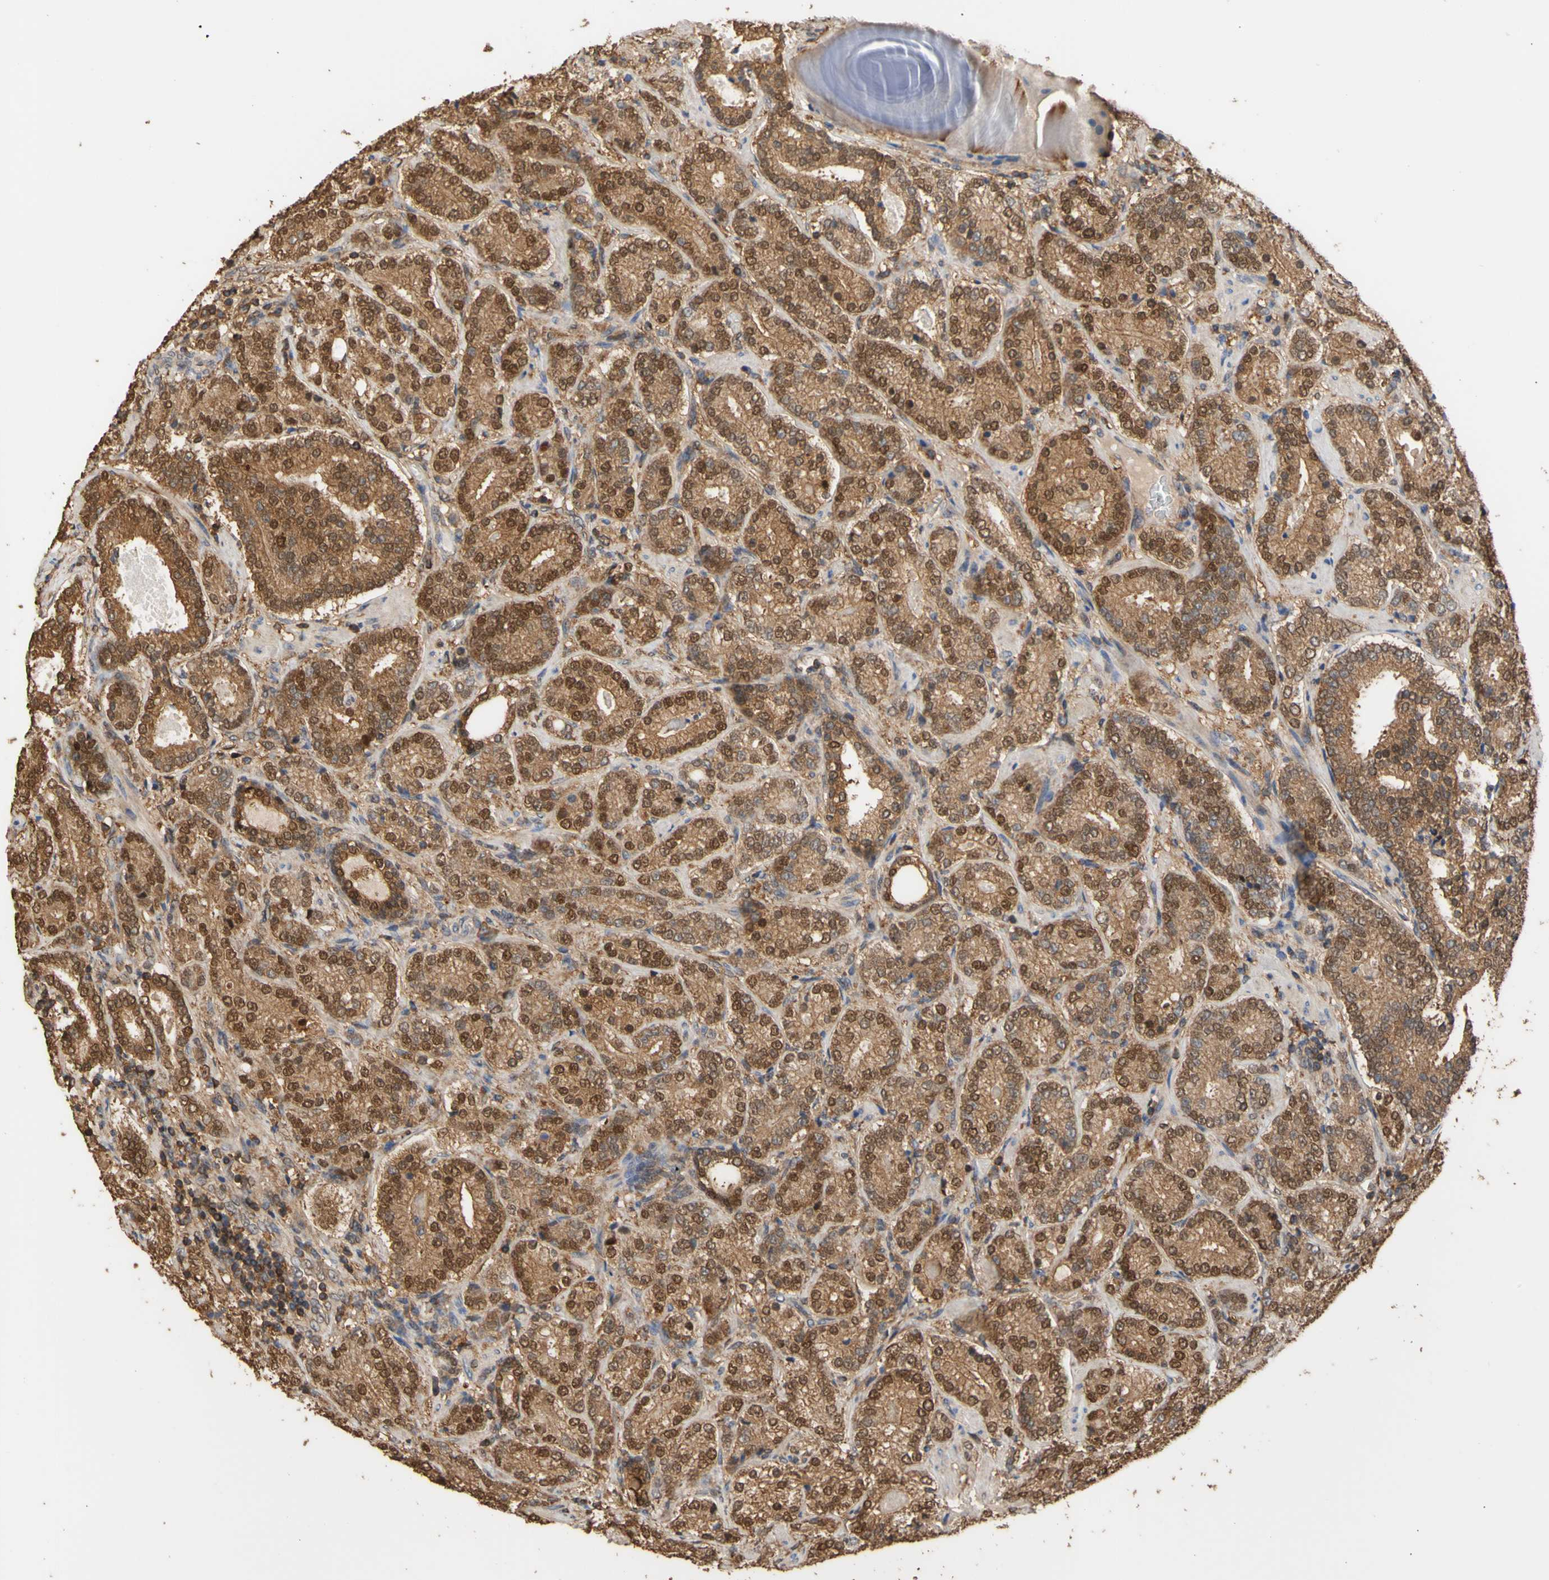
{"staining": {"intensity": "moderate", "quantity": ">75%", "location": "cytoplasmic/membranous,nuclear"}, "tissue": "prostate cancer", "cell_type": "Tumor cells", "image_type": "cancer", "snomed": [{"axis": "morphology", "description": "Adenocarcinoma, High grade"}, {"axis": "topography", "description": "Prostate"}], "caption": "Human prostate high-grade adenocarcinoma stained with a brown dye displays moderate cytoplasmic/membranous and nuclear positive expression in approximately >75% of tumor cells.", "gene": "ALDH9A1", "patient": {"sex": "male", "age": 61}}